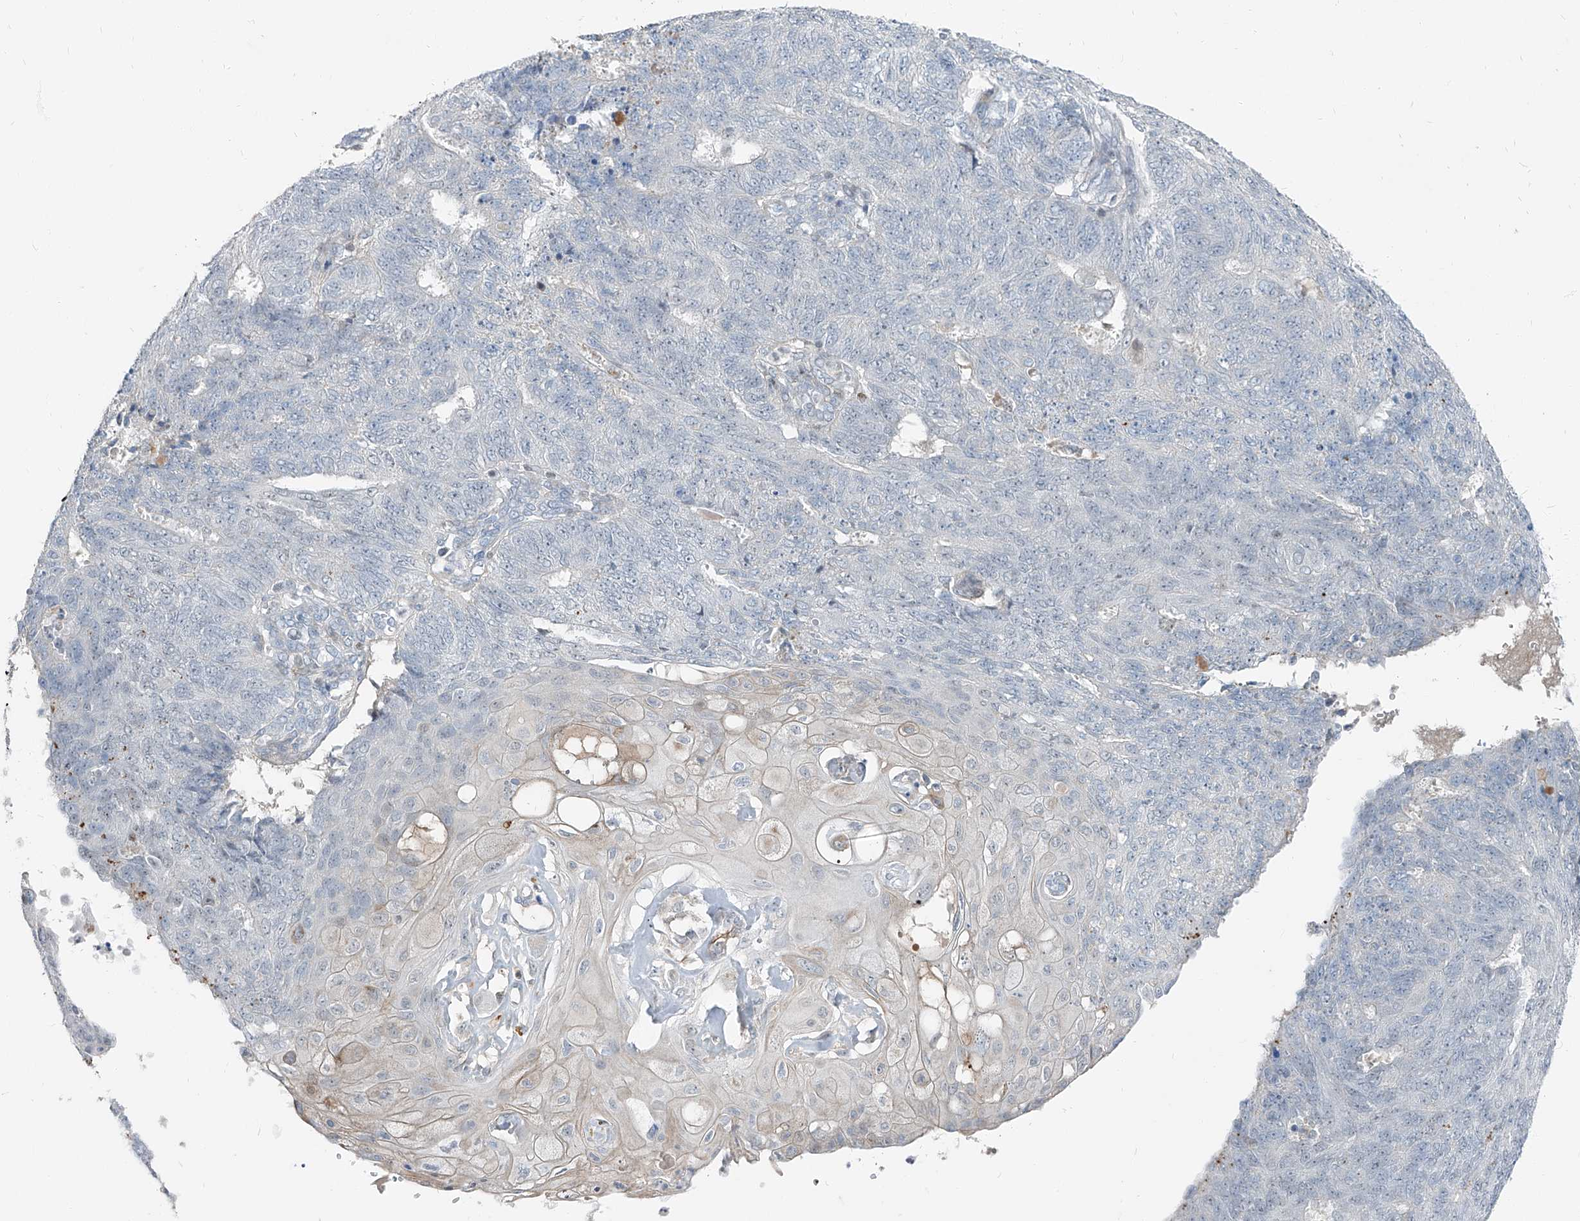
{"staining": {"intensity": "negative", "quantity": "none", "location": "none"}, "tissue": "endometrial cancer", "cell_type": "Tumor cells", "image_type": "cancer", "snomed": [{"axis": "morphology", "description": "Adenocarcinoma, NOS"}, {"axis": "topography", "description": "Endometrium"}], "caption": "High power microscopy image of an immunohistochemistry histopathology image of adenocarcinoma (endometrial), revealing no significant positivity in tumor cells.", "gene": "HOXA3", "patient": {"sex": "female", "age": 32}}